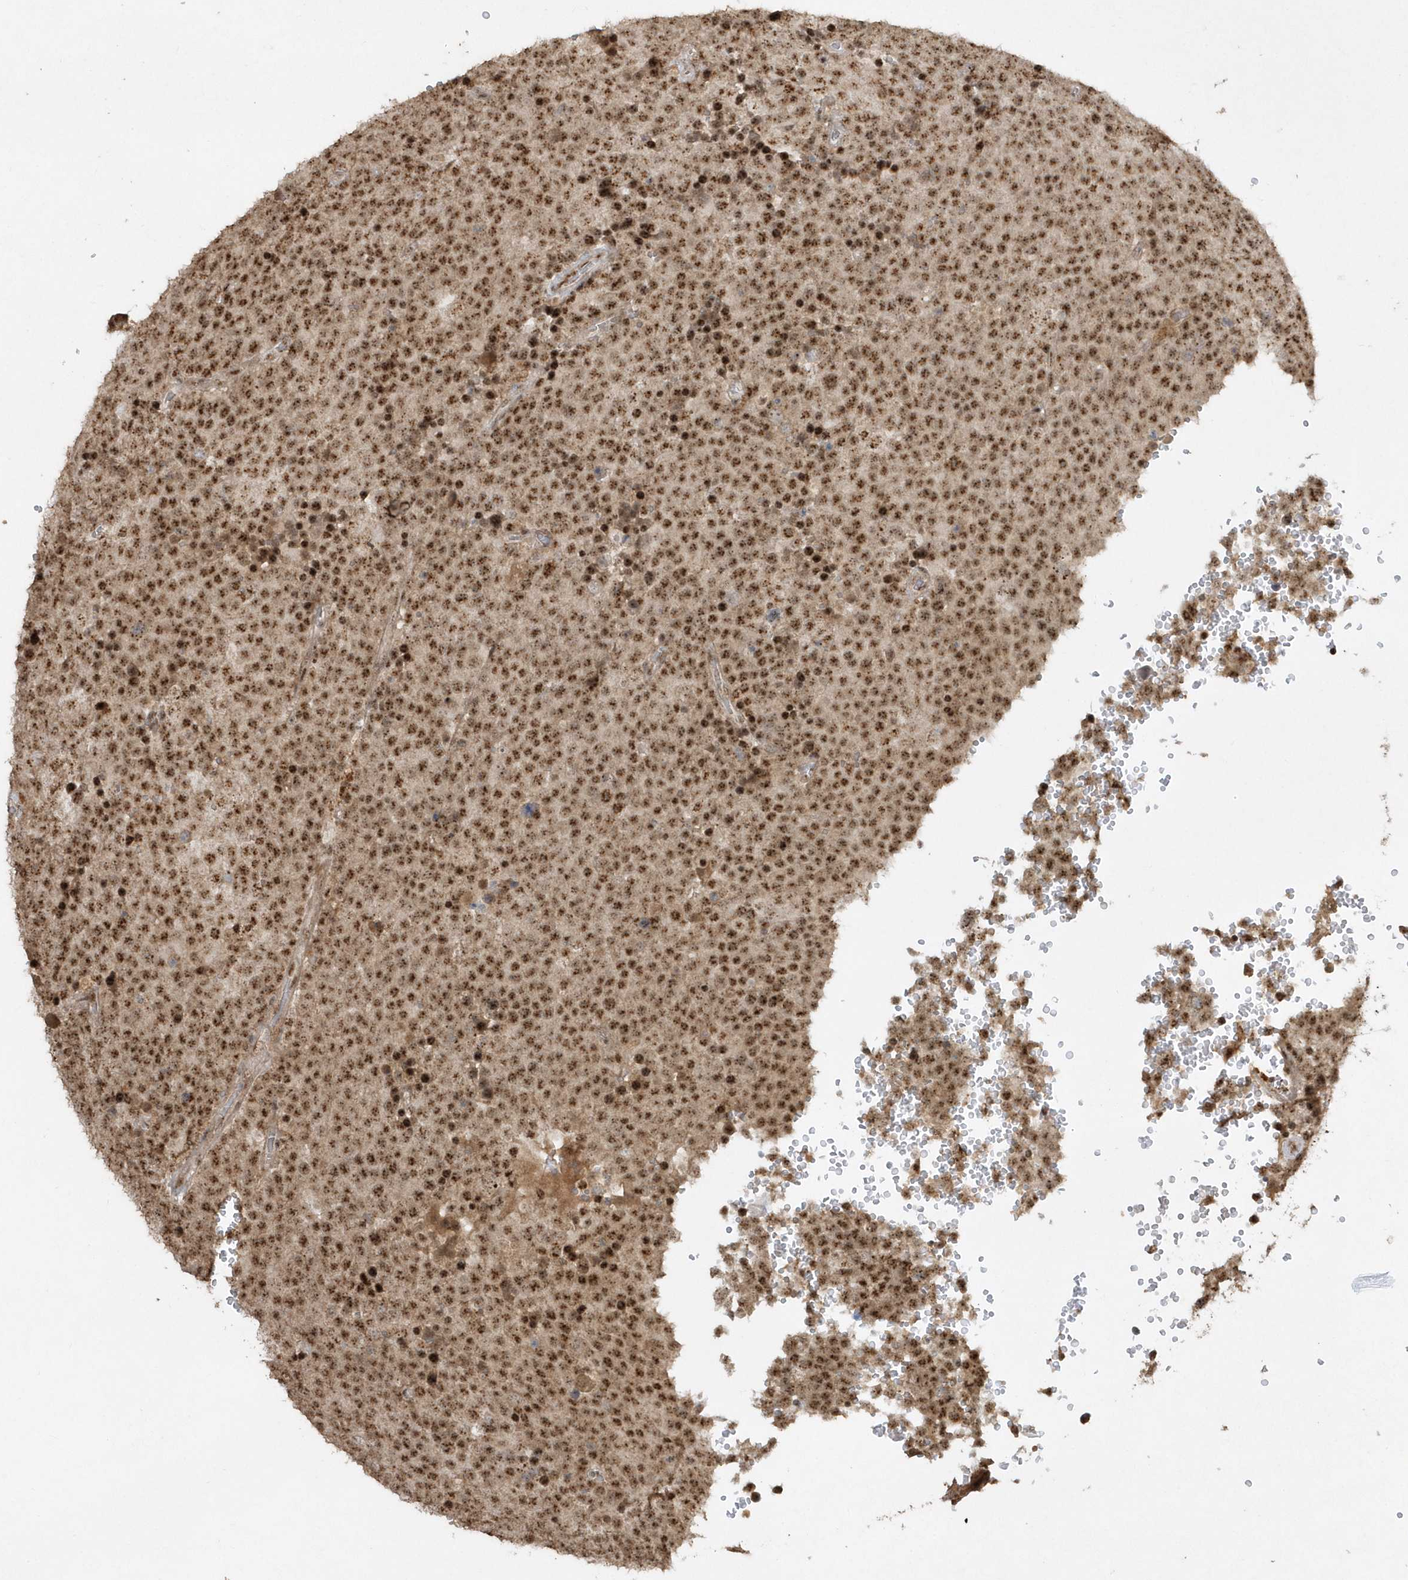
{"staining": {"intensity": "moderate", "quantity": ">75%", "location": "nuclear"}, "tissue": "testis cancer", "cell_type": "Tumor cells", "image_type": "cancer", "snomed": [{"axis": "morphology", "description": "Seminoma, NOS"}, {"axis": "topography", "description": "Testis"}], "caption": "A high-resolution image shows immunohistochemistry staining of testis cancer, which displays moderate nuclear positivity in approximately >75% of tumor cells. The staining was performed using DAB (3,3'-diaminobenzidine), with brown indicating positive protein expression. Nuclei are stained blue with hematoxylin.", "gene": "POLR3B", "patient": {"sex": "male", "age": 71}}